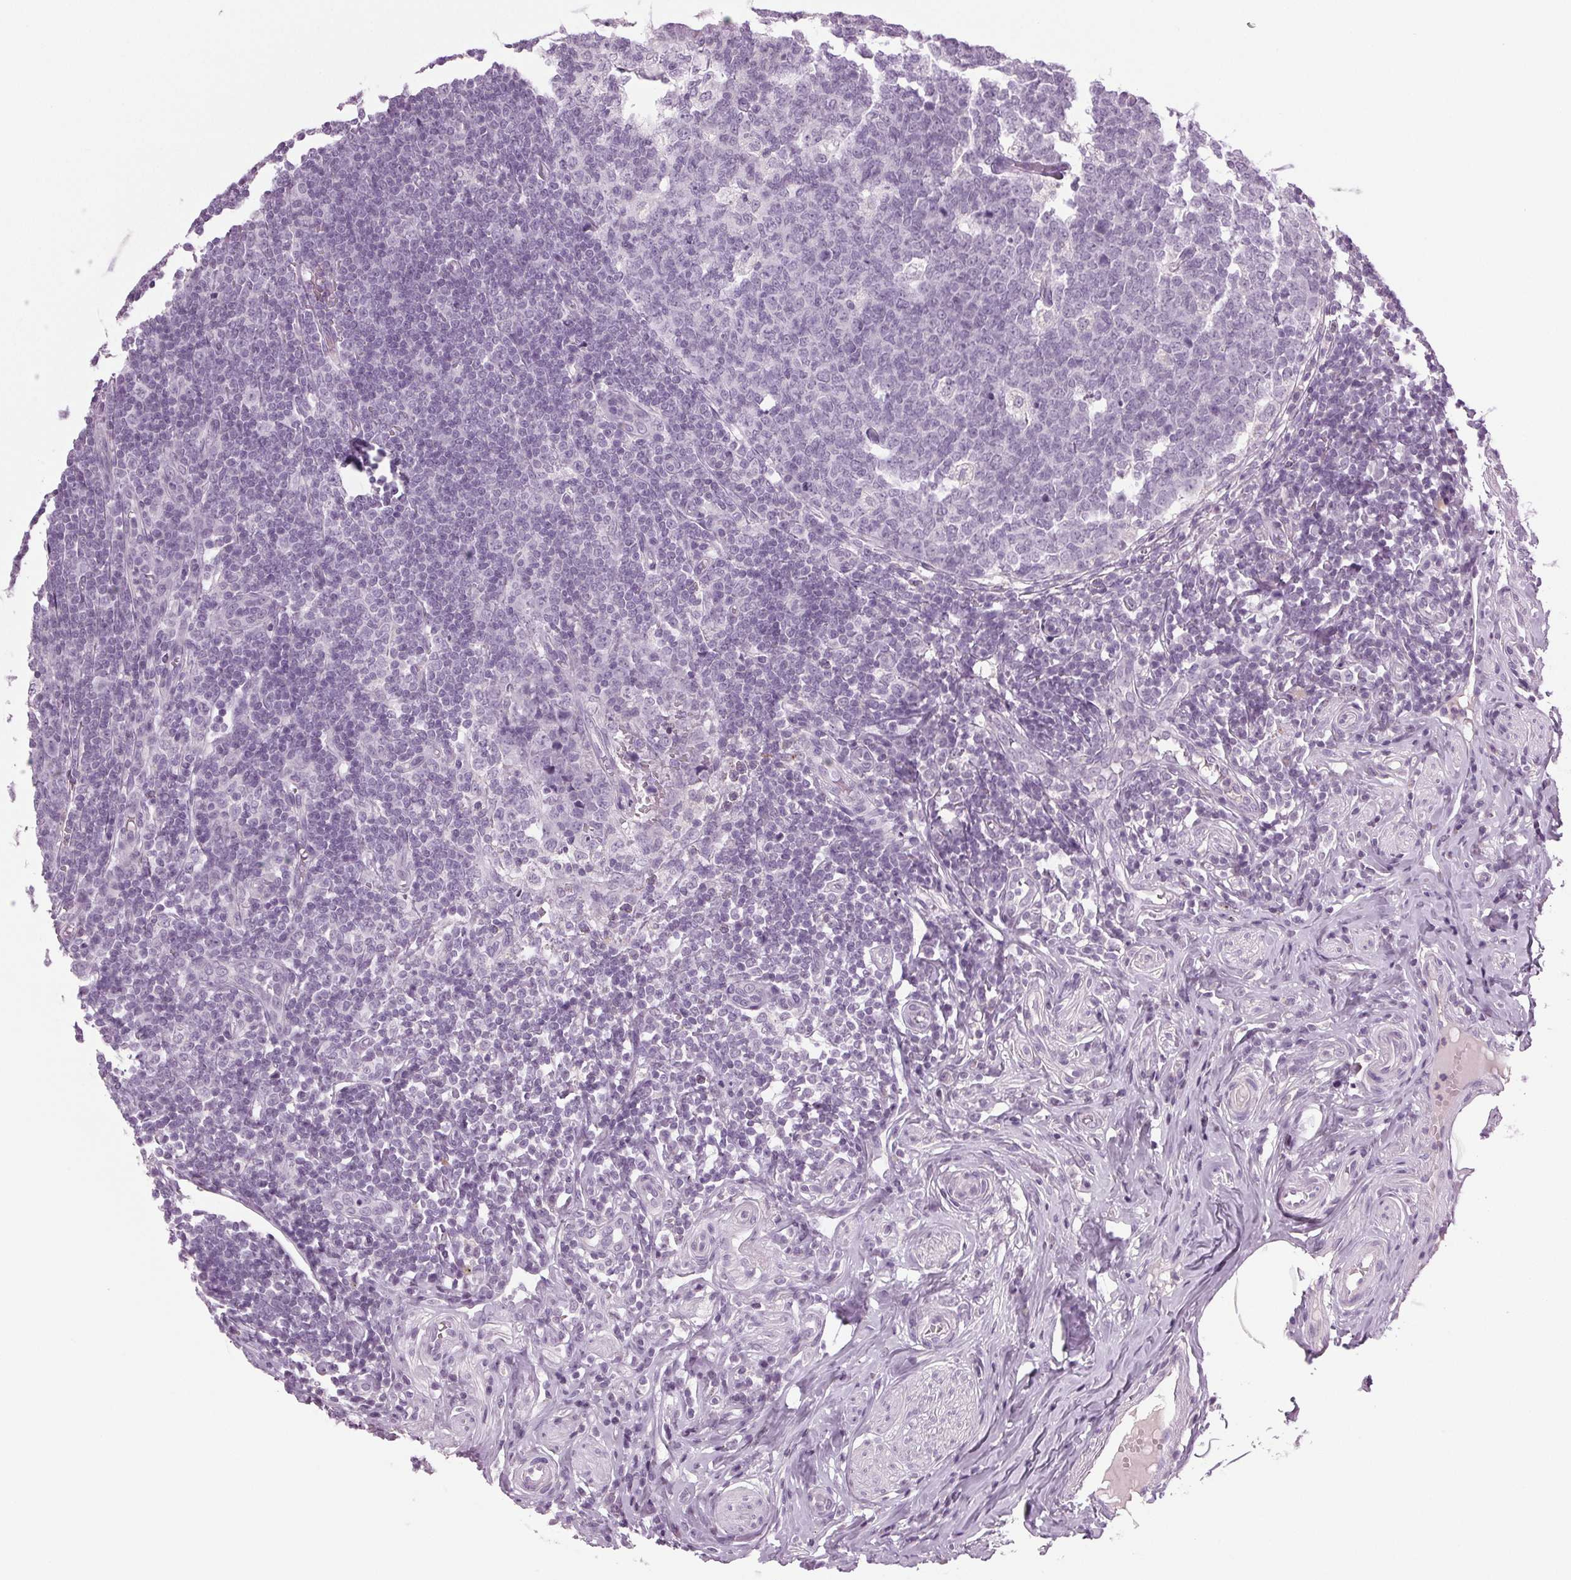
{"staining": {"intensity": "negative", "quantity": "none", "location": "none"}, "tissue": "appendix", "cell_type": "Glandular cells", "image_type": "normal", "snomed": [{"axis": "morphology", "description": "Normal tissue, NOS"}, {"axis": "topography", "description": "Appendix"}], "caption": "This is an immunohistochemistry (IHC) image of normal human appendix. There is no staining in glandular cells.", "gene": "DNAH12", "patient": {"sex": "male", "age": 18}}